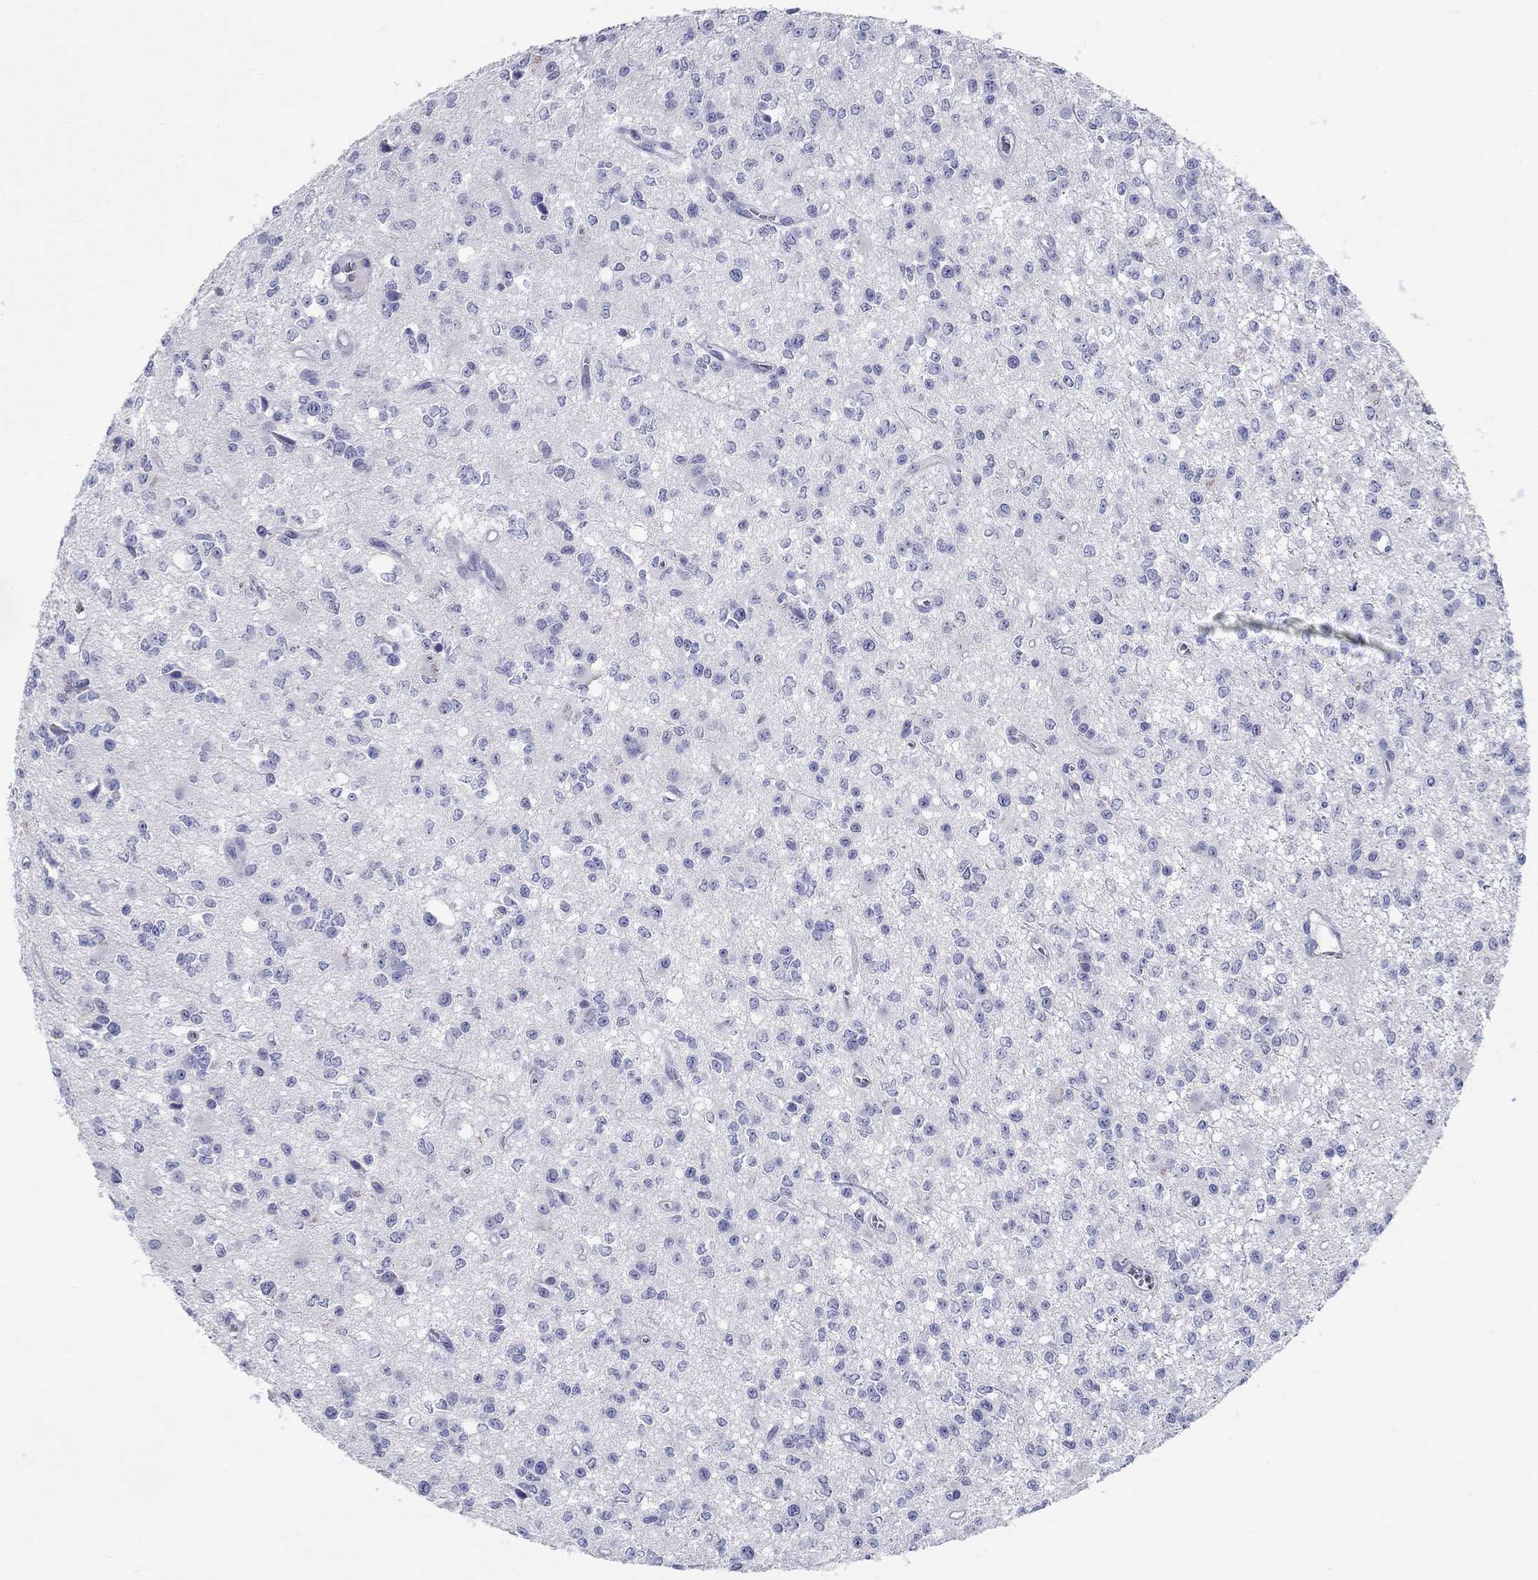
{"staining": {"intensity": "negative", "quantity": "none", "location": "none"}, "tissue": "glioma", "cell_type": "Tumor cells", "image_type": "cancer", "snomed": [{"axis": "morphology", "description": "Glioma, malignant, Low grade"}, {"axis": "topography", "description": "Brain"}], "caption": "Tumor cells show no significant protein expression in glioma.", "gene": "LAMP5", "patient": {"sex": "female", "age": 45}}